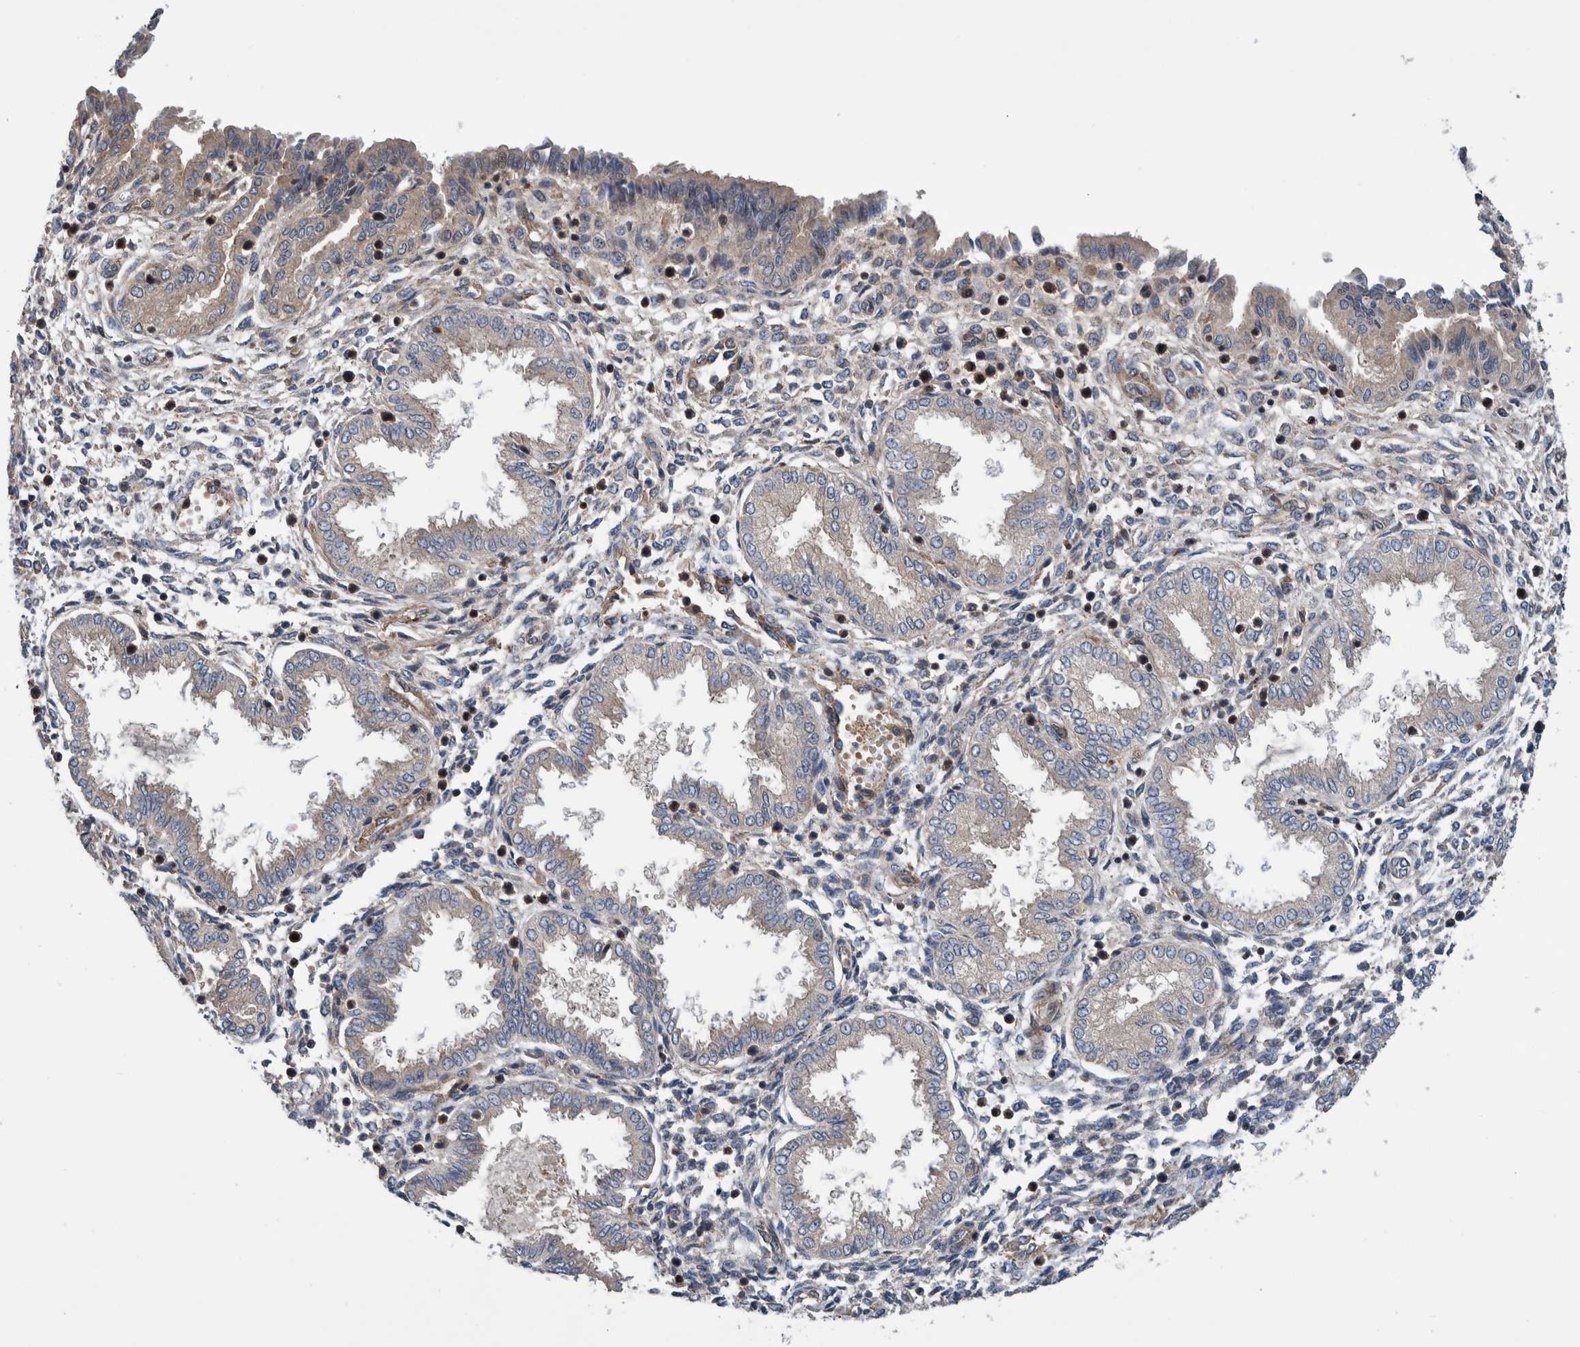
{"staining": {"intensity": "negative", "quantity": "none", "location": "none"}, "tissue": "endometrium", "cell_type": "Cells in endometrial stroma", "image_type": "normal", "snomed": [{"axis": "morphology", "description": "Normal tissue, NOS"}, {"axis": "topography", "description": "Endometrium"}], "caption": "A high-resolution image shows IHC staining of normal endometrium, which displays no significant staining in cells in endometrial stroma. The staining is performed using DAB (3,3'-diaminobenzidine) brown chromogen with nuclei counter-stained in using hematoxylin.", "gene": "GRPEL2", "patient": {"sex": "female", "age": 33}}